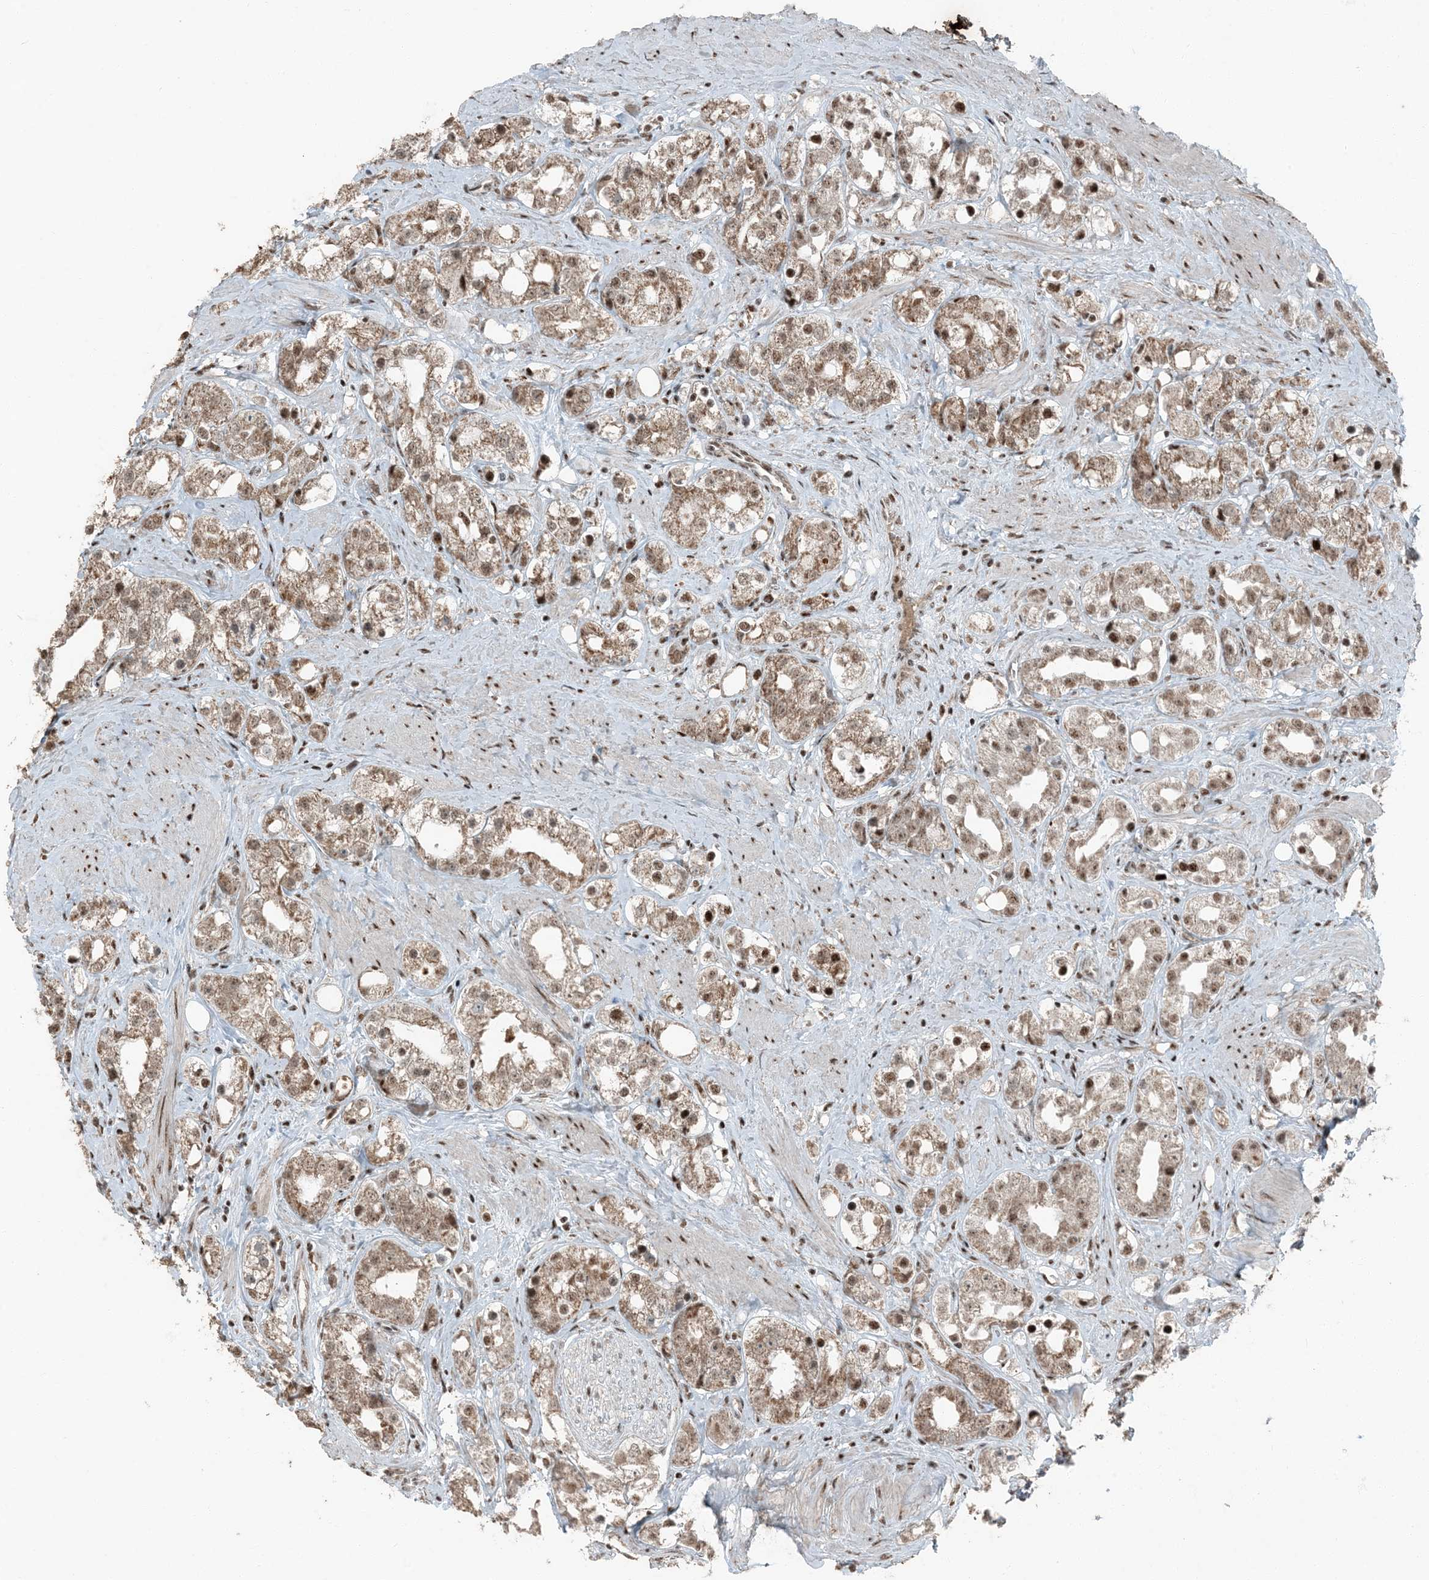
{"staining": {"intensity": "moderate", "quantity": ">75%", "location": "cytoplasmic/membranous,nuclear"}, "tissue": "prostate cancer", "cell_type": "Tumor cells", "image_type": "cancer", "snomed": [{"axis": "morphology", "description": "Adenocarcinoma, NOS"}, {"axis": "topography", "description": "Prostate"}], "caption": "Human adenocarcinoma (prostate) stained for a protein (brown) reveals moderate cytoplasmic/membranous and nuclear positive staining in about >75% of tumor cells.", "gene": "TADA2B", "patient": {"sex": "male", "age": 79}}